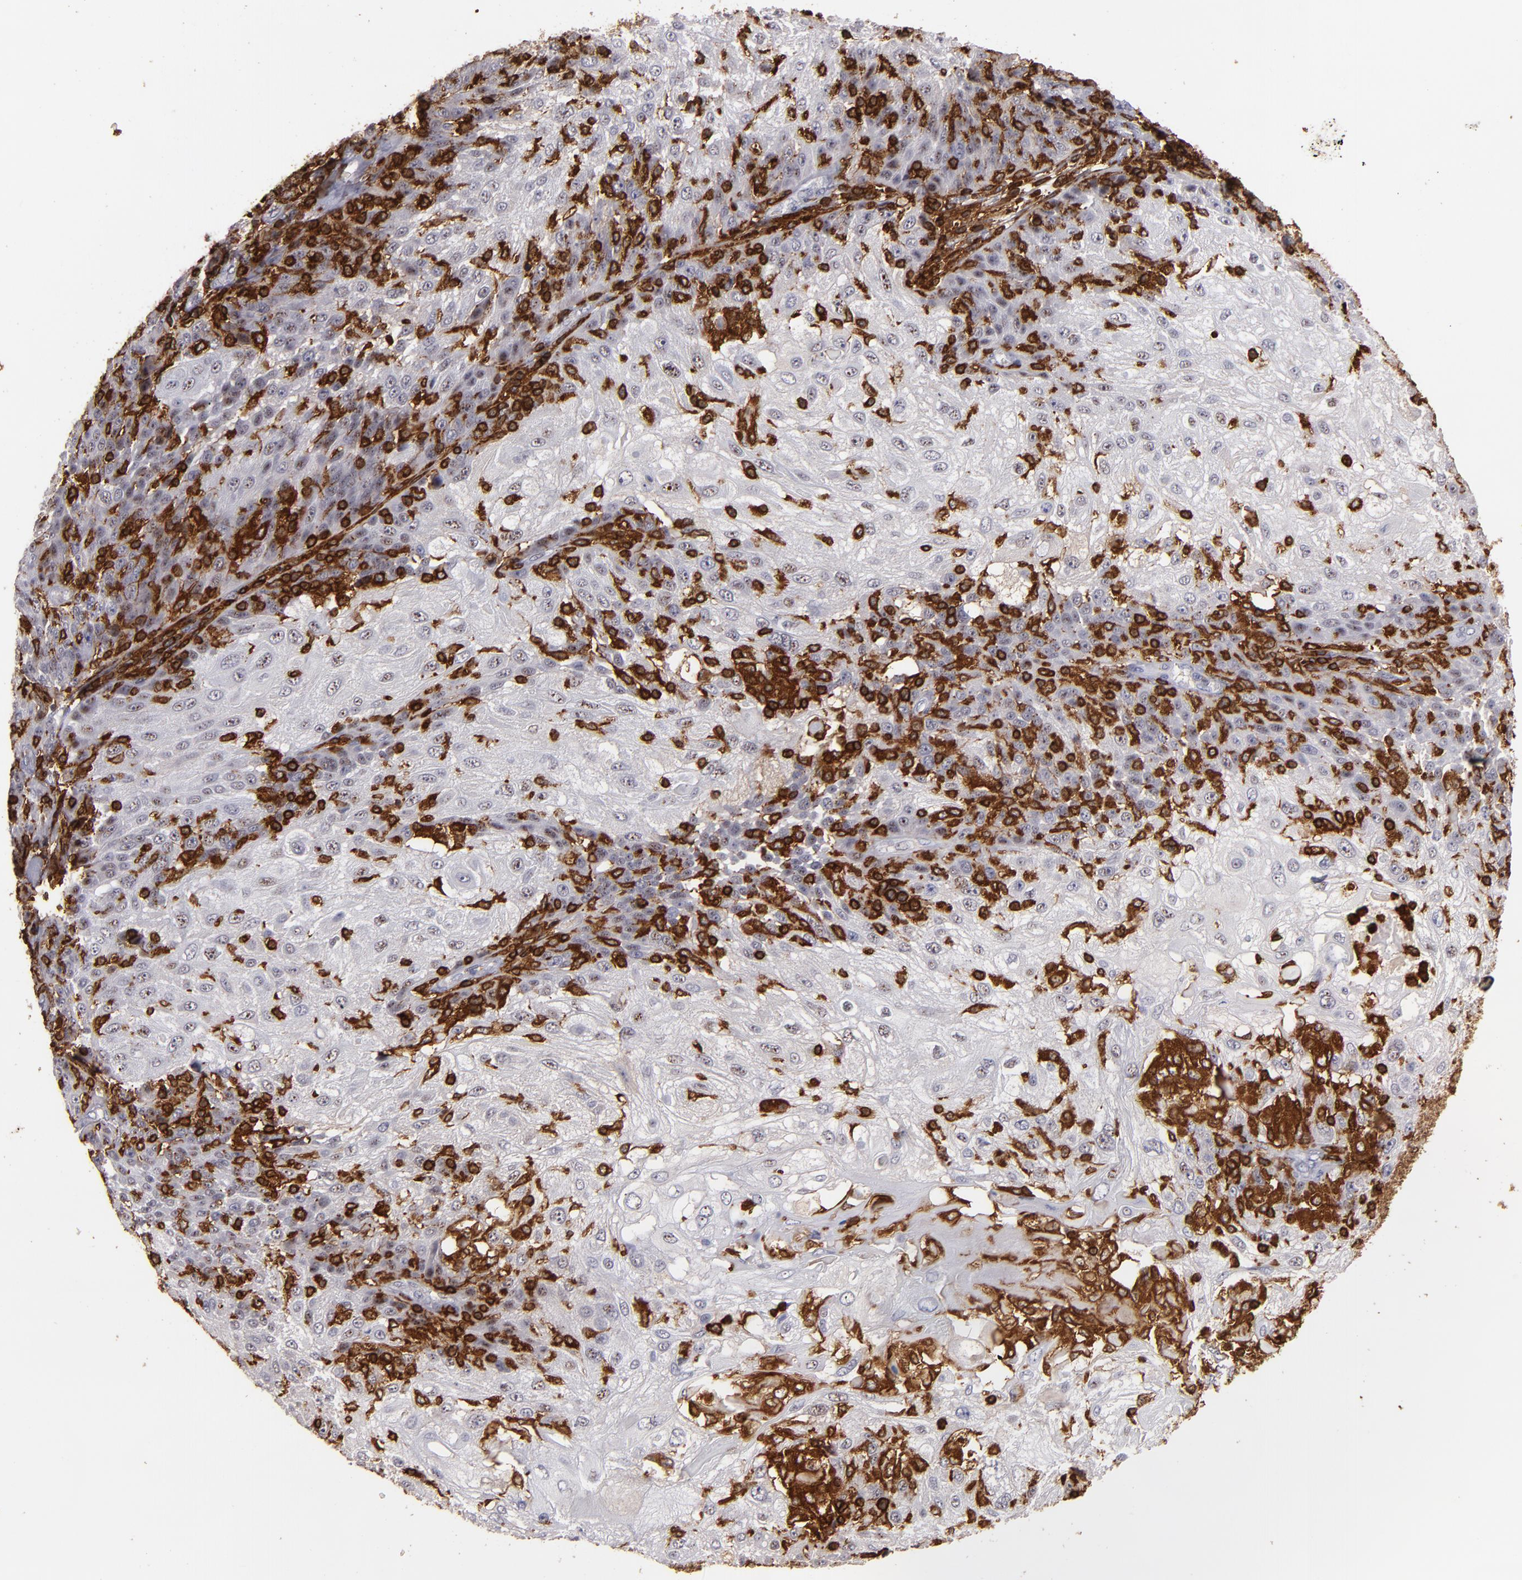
{"staining": {"intensity": "negative", "quantity": "none", "location": "none"}, "tissue": "skin cancer", "cell_type": "Tumor cells", "image_type": "cancer", "snomed": [{"axis": "morphology", "description": "Normal tissue, NOS"}, {"axis": "morphology", "description": "Squamous cell carcinoma, NOS"}, {"axis": "topography", "description": "Skin"}], "caption": "Immunohistochemistry (IHC) histopathology image of neoplastic tissue: human squamous cell carcinoma (skin) stained with DAB (3,3'-diaminobenzidine) reveals no significant protein expression in tumor cells.", "gene": "WAS", "patient": {"sex": "female", "age": 83}}